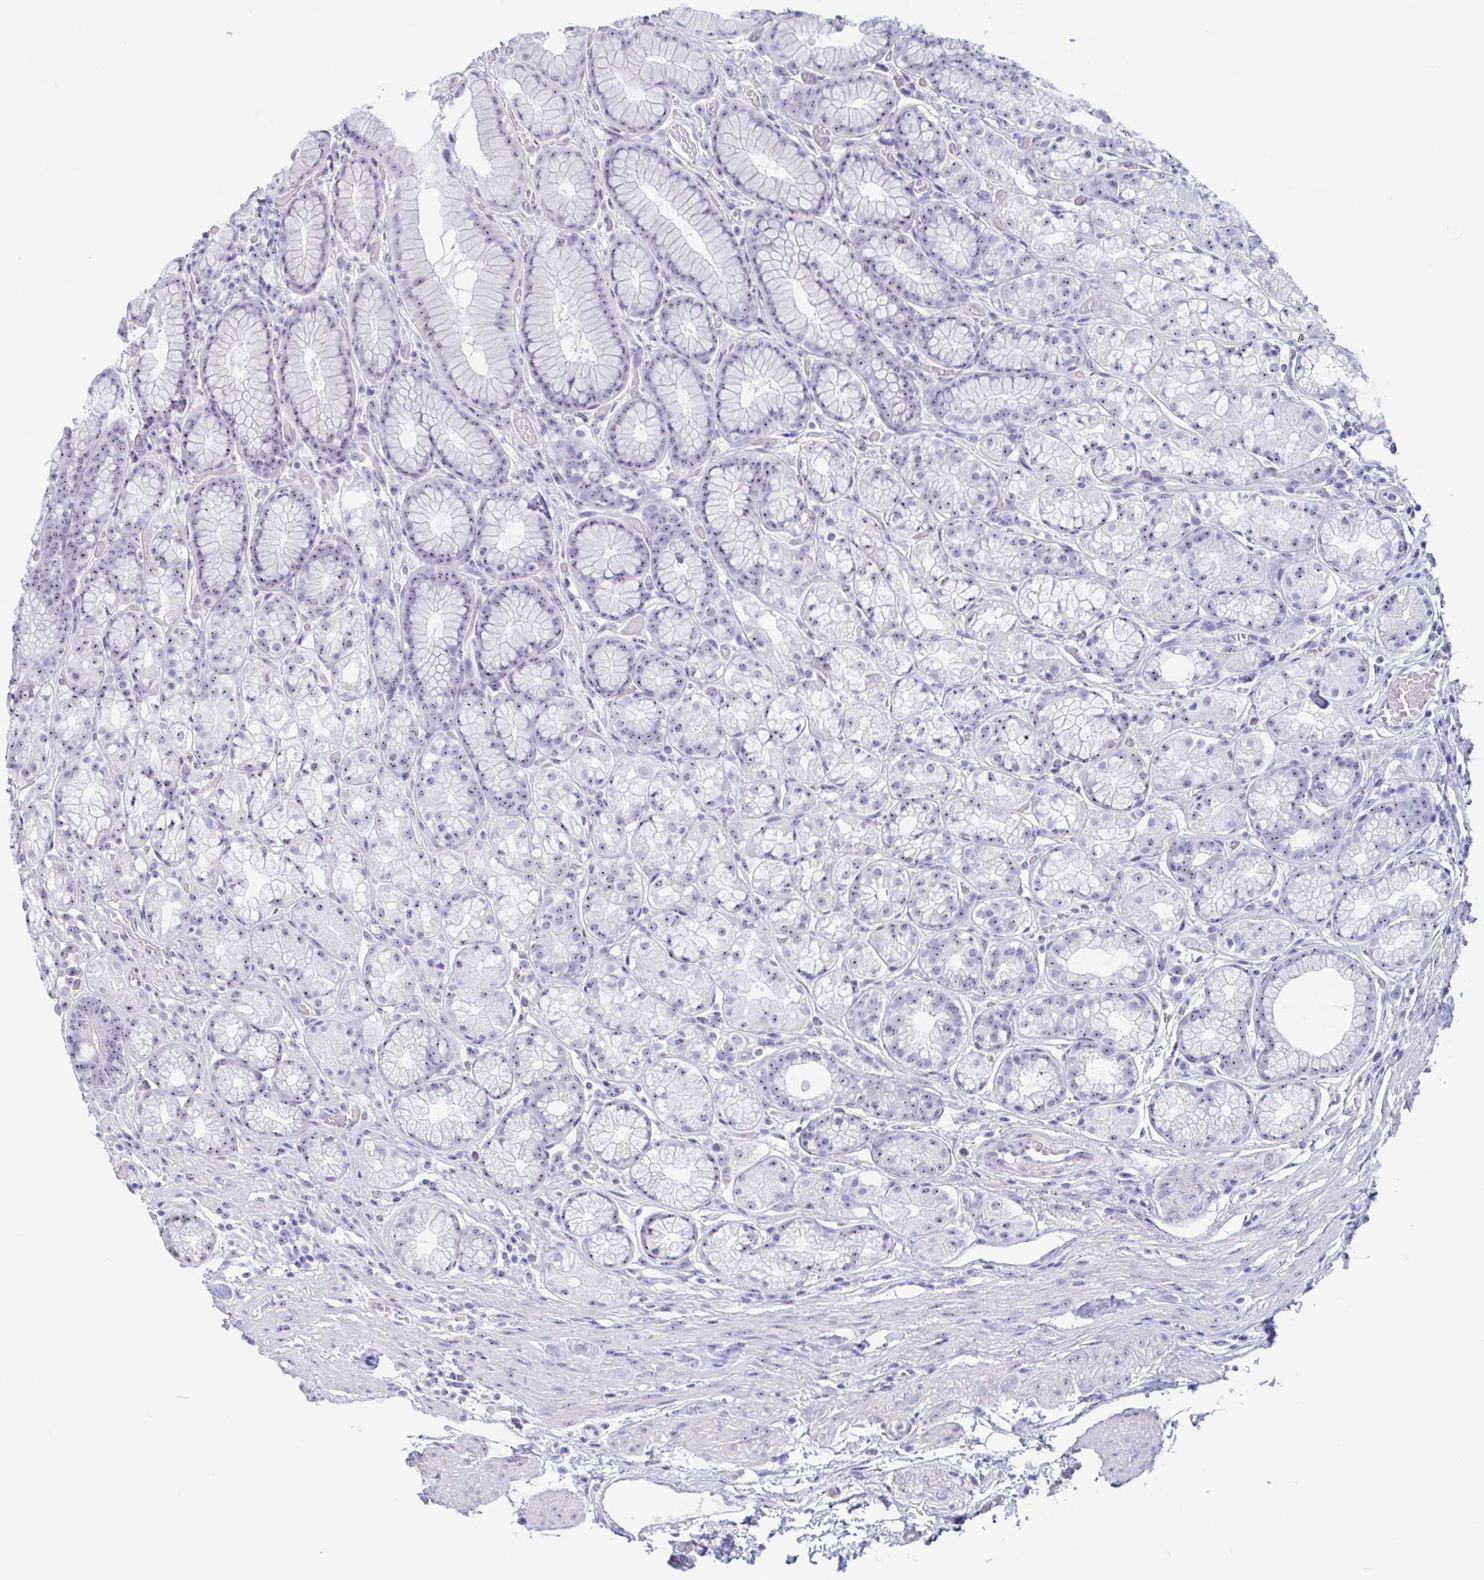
{"staining": {"intensity": "weak", "quantity": "25%-75%", "location": "nuclear"}, "tissue": "stomach", "cell_type": "Glandular cells", "image_type": "normal", "snomed": [{"axis": "morphology", "description": "Normal tissue, NOS"}, {"axis": "topography", "description": "Smooth muscle"}, {"axis": "topography", "description": "Stomach"}], "caption": "Glandular cells demonstrate weak nuclear positivity in approximately 25%-75% of cells in benign stomach.", "gene": "LENG9", "patient": {"sex": "male", "age": 70}}